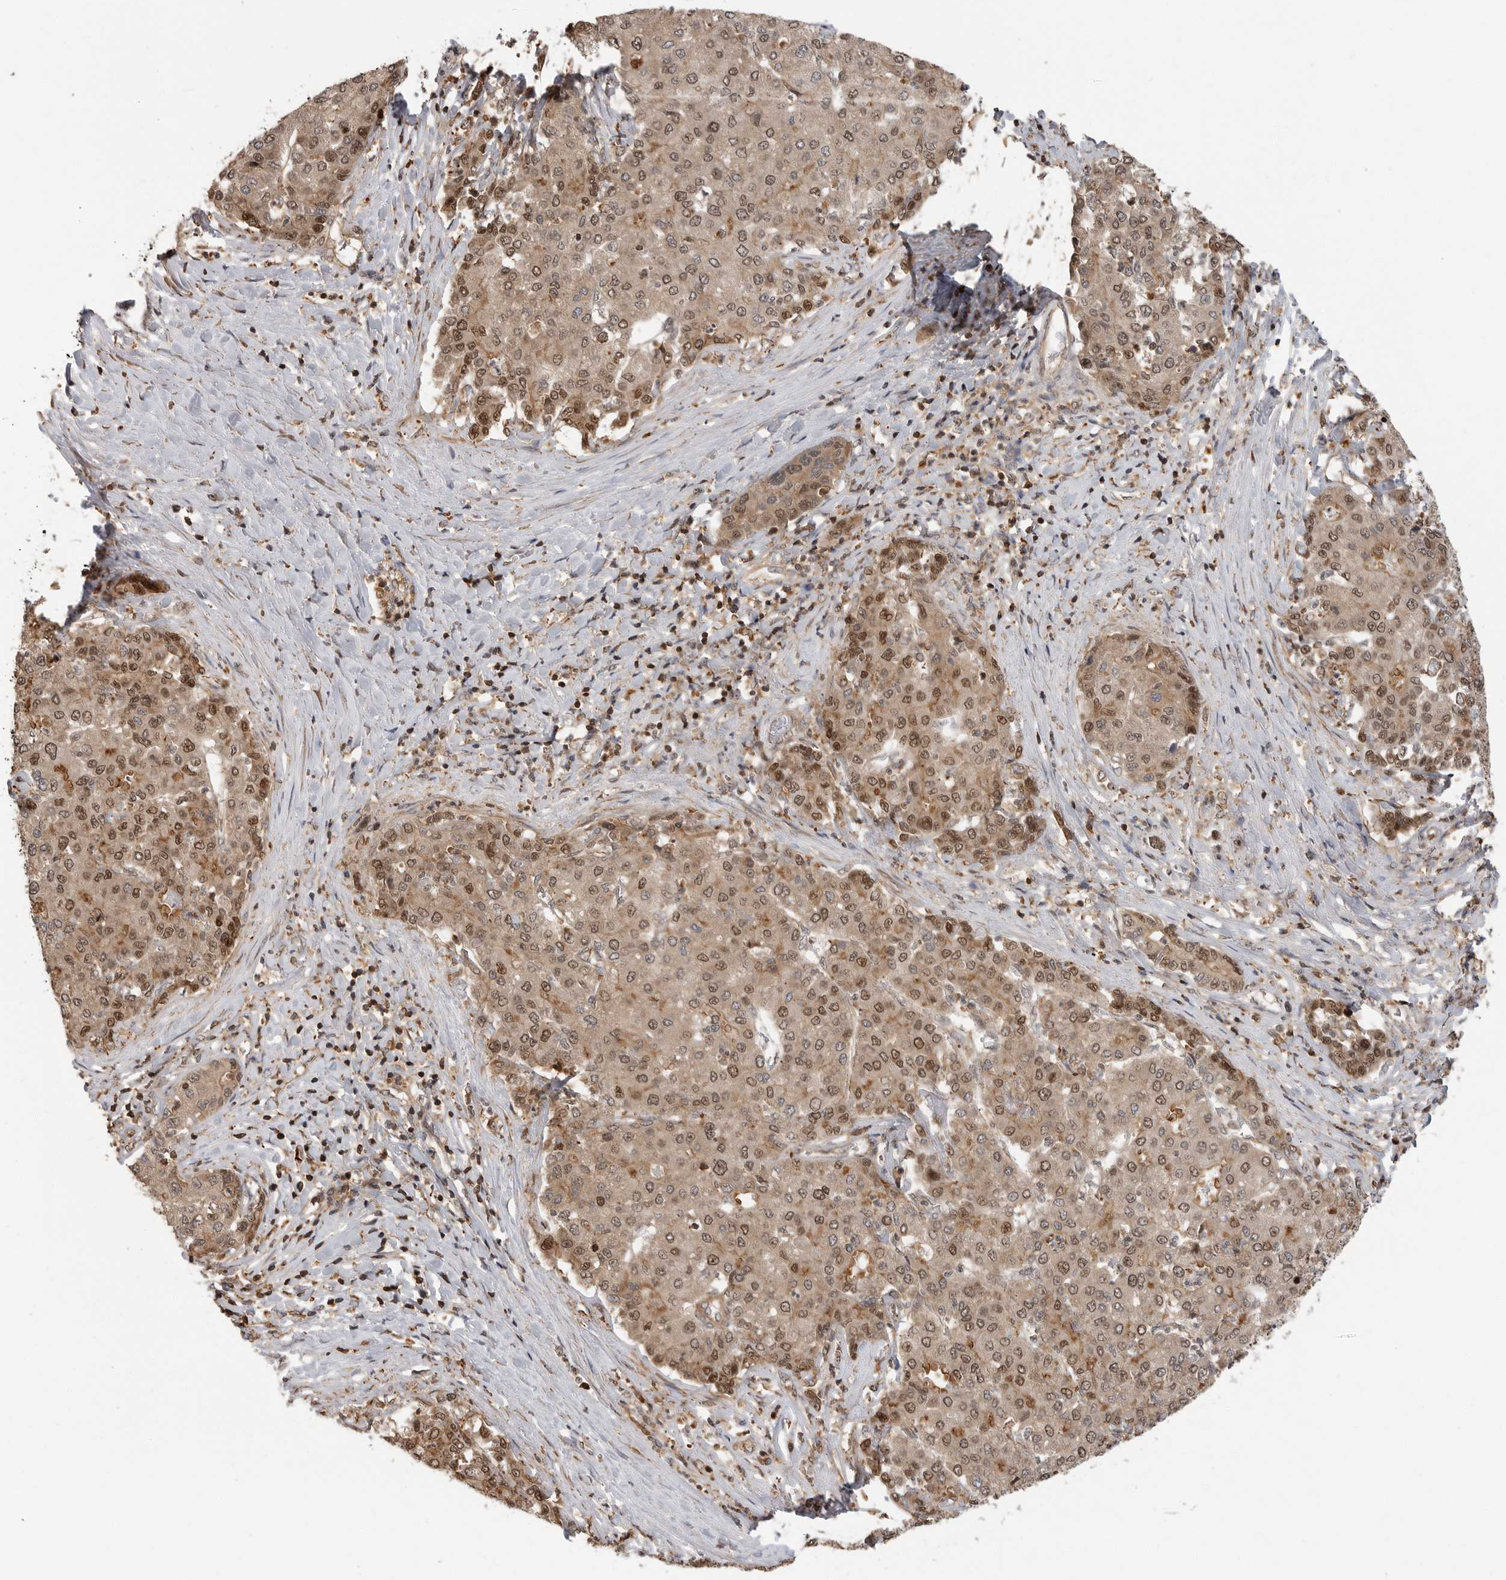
{"staining": {"intensity": "moderate", "quantity": ">75%", "location": "cytoplasmic/membranous,nuclear"}, "tissue": "liver cancer", "cell_type": "Tumor cells", "image_type": "cancer", "snomed": [{"axis": "morphology", "description": "Carcinoma, Hepatocellular, NOS"}, {"axis": "topography", "description": "Liver"}], "caption": "Human liver hepatocellular carcinoma stained with a brown dye shows moderate cytoplasmic/membranous and nuclear positive expression in about >75% of tumor cells.", "gene": "ERN1", "patient": {"sex": "male", "age": 65}}